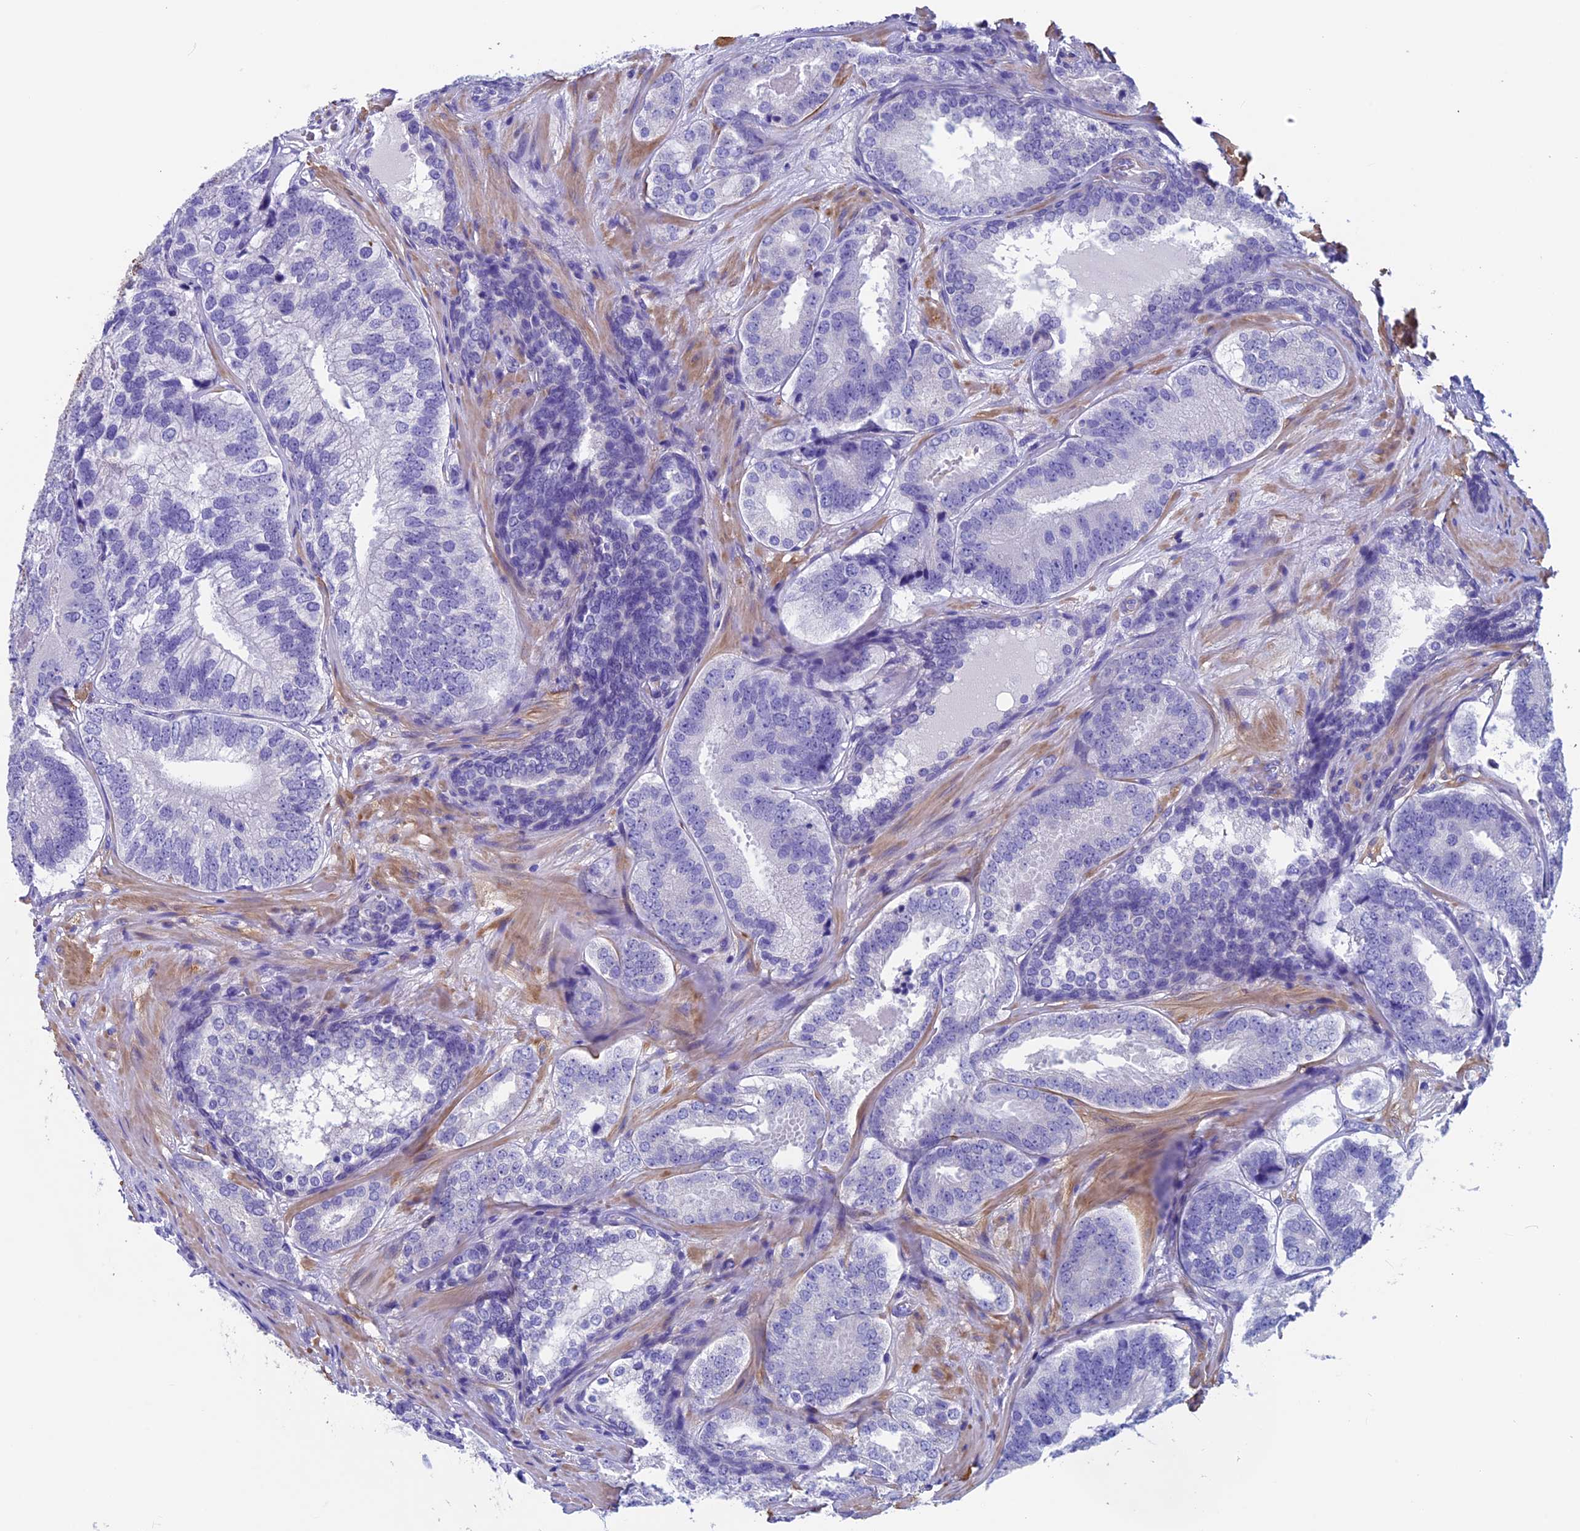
{"staining": {"intensity": "negative", "quantity": "none", "location": "none"}, "tissue": "prostate cancer", "cell_type": "Tumor cells", "image_type": "cancer", "snomed": [{"axis": "morphology", "description": "Adenocarcinoma, High grade"}, {"axis": "topography", "description": "Prostate"}], "caption": "The photomicrograph displays no significant expression in tumor cells of prostate cancer.", "gene": "ADH7", "patient": {"sex": "male", "age": 63}}